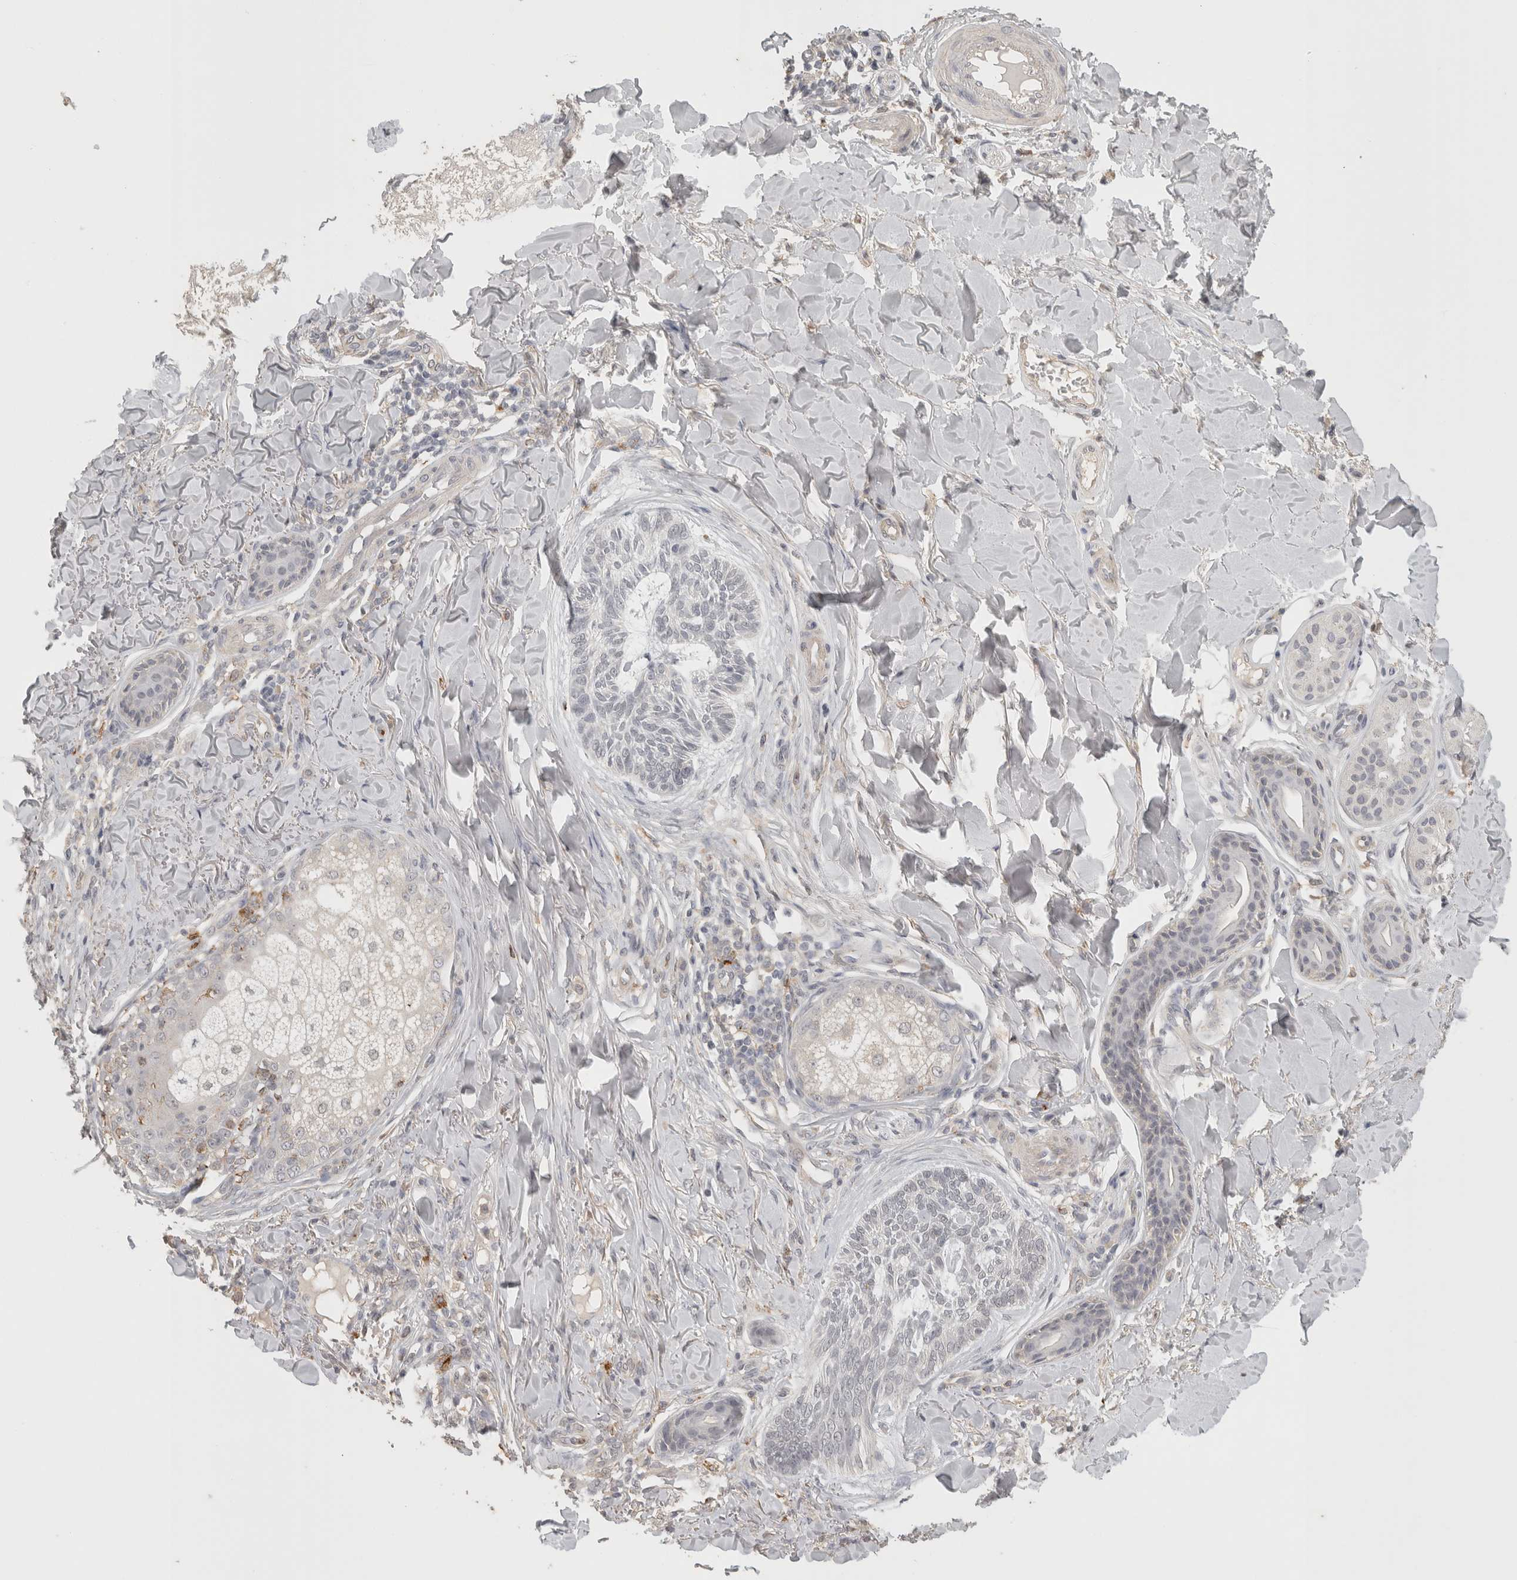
{"staining": {"intensity": "negative", "quantity": "none", "location": "none"}, "tissue": "skin cancer", "cell_type": "Tumor cells", "image_type": "cancer", "snomed": [{"axis": "morphology", "description": "Basal cell carcinoma"}, {"axis": "topography", "description": "Skin"}], "caption": "Basal cell carcinoma (skin) was stained to show a protein in brown. There is no significant staining in tumor cells.", "gene": "HAVCR2", "patient": {"sex": "male", "age": 43}}